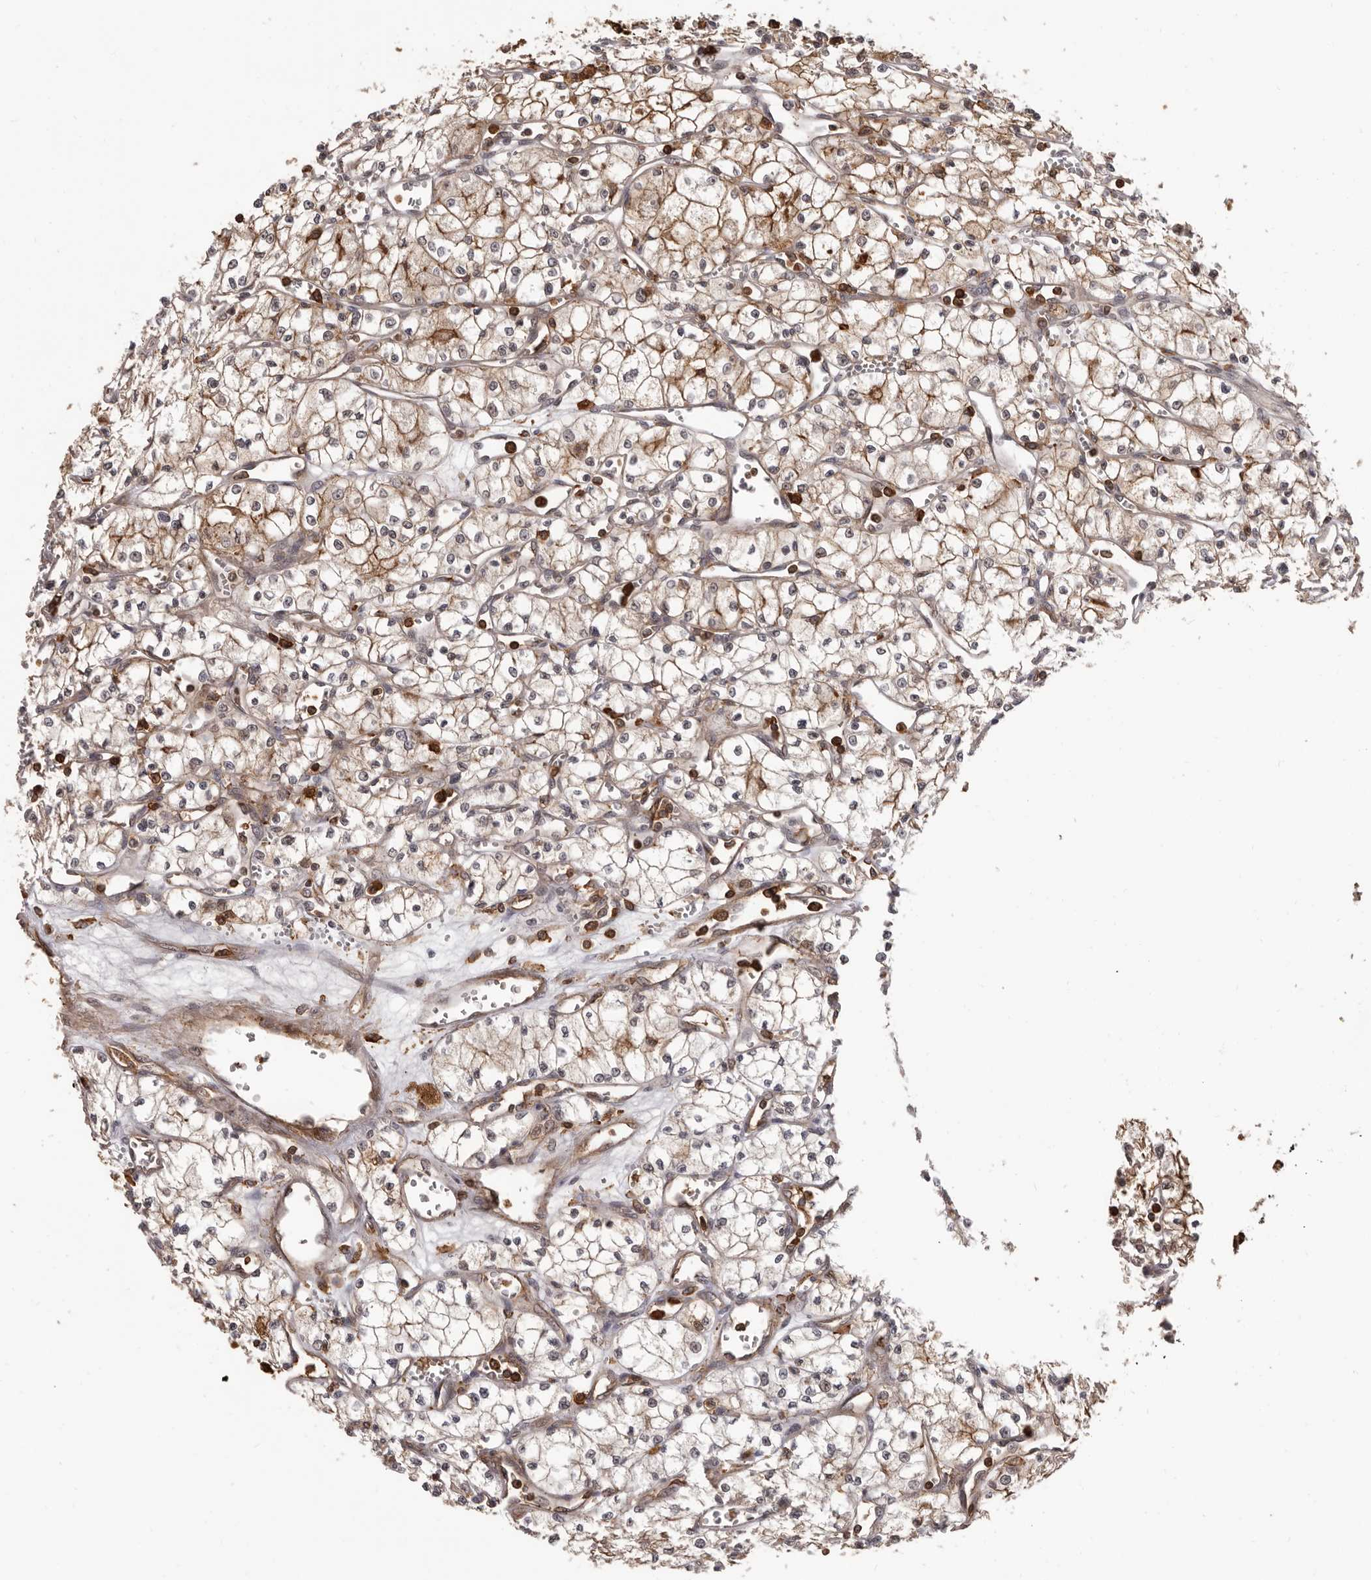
{"staining": {"intensity": "moderate", "quantity": ">75%", "location": "cytoplasmic/membranous,nuclear"}, "tissue": "renal cancer", "cell_type": "Tumor cells", "image_type": "cancer", "snomed": [{"axis": "morphology", "description": "Adenocarcinoma, NOS"}, {"axis": "topography", "description": "Kidney"}], "caption": "The immunohistochemical stain highlights moderate cytoplasmic/membranous and nuclear expression in tumor cells of renal cancer (adenocarcinoma) tissue.", "gene": "PRR12", "patient": {"sex": "male", "age": 59}}